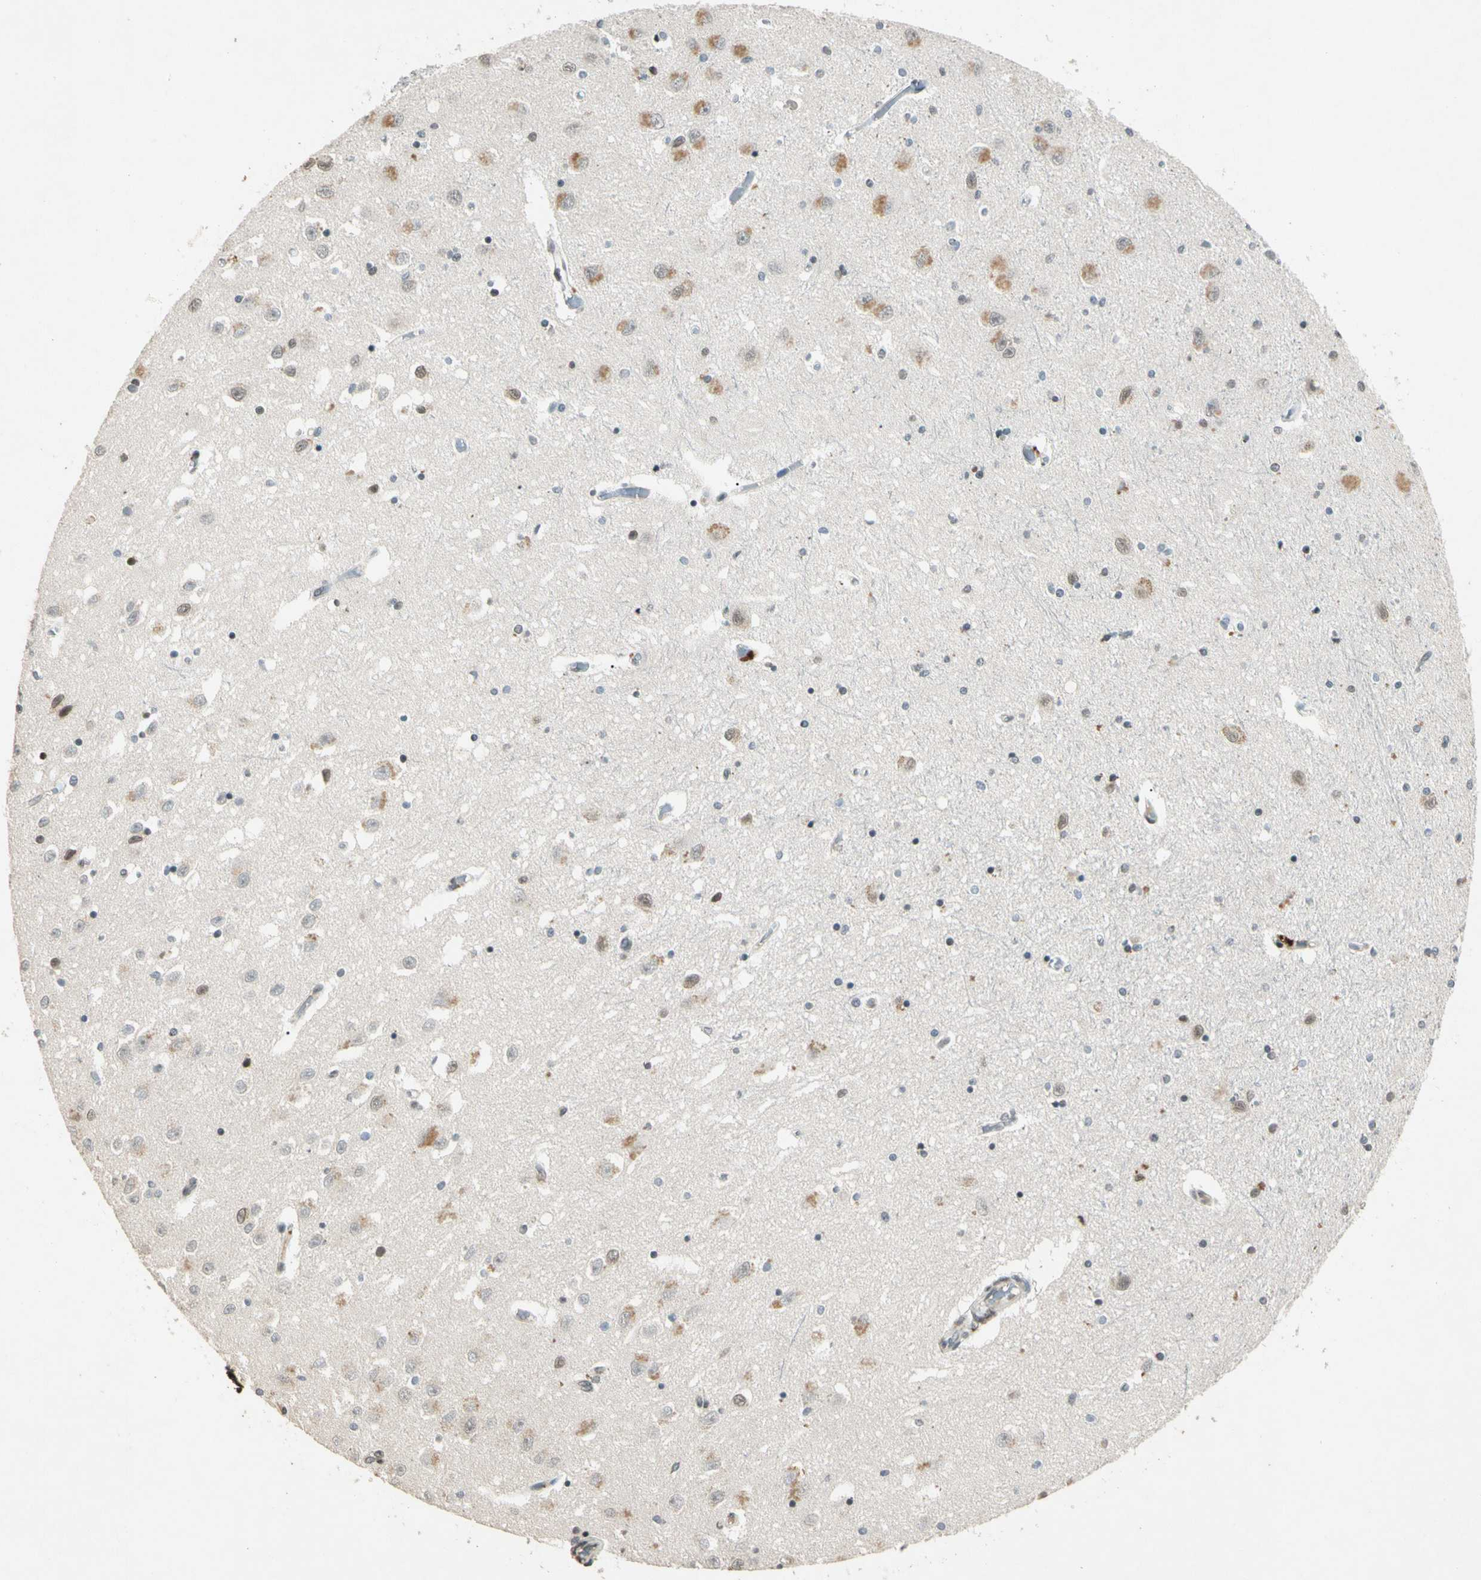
{"staining": {"intensity": "weak", "quantity": "25%-75%", "location": "nuclear"}, "tissue": "hippocampus", "cell_type": "Glial cells", "image_type": "normal", "snomed": [{"axis": "morphology", "description": "Normal tissue, NOS"}, {"axis": "topography", "description": "Hippocampus"}], "caption": "Weak nuclear staining is seen in approximately 25%-75% of glial cells in benign hippocampus. The protein of interest is shown in brown color, while the nuclei are stained blue.", "gene": "ZBTB4", "patient": {"sex": "female", "age": 54}}